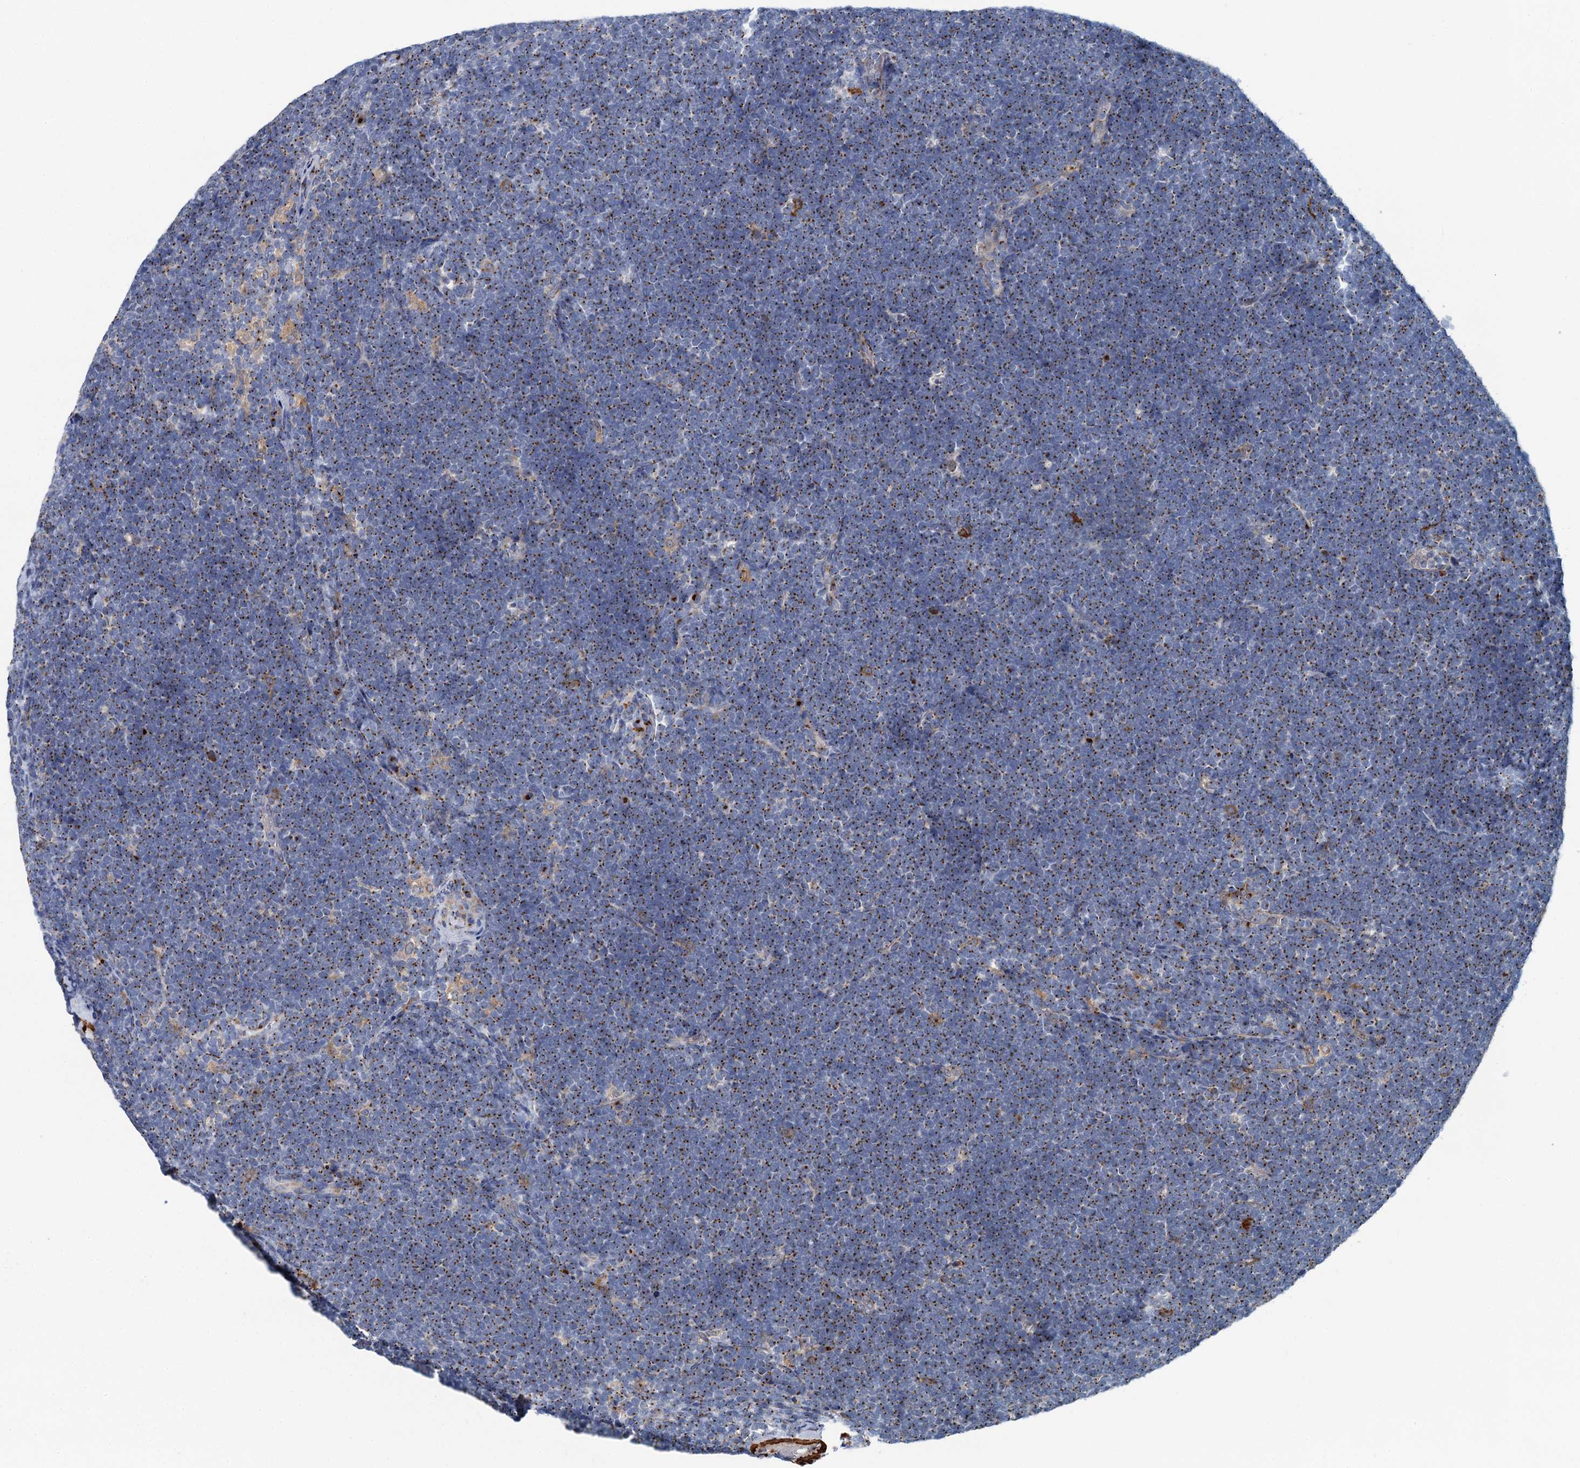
{"staining": {"intensity": "strong", "quantity": "25%-75%", "location": "cytoplasmic/membranous"}, "tissue": "lymphoma", "cell_type": "Tumor cells", "image_type": "cancer", "snomed": [{"axis": "morphology", "description": "Malignant lymphoma, non-Hodgkin's type, High grade"}, {"axis": "topography", "description": "Lymph node"}], "caption": "A histopathology image of human lymphoma stained for a protein exhibits strong cytoplasmic/membranous brown staining in tumor cells.", "gene": "BET1L", "patient": {"sex": "male", "age": 13}}